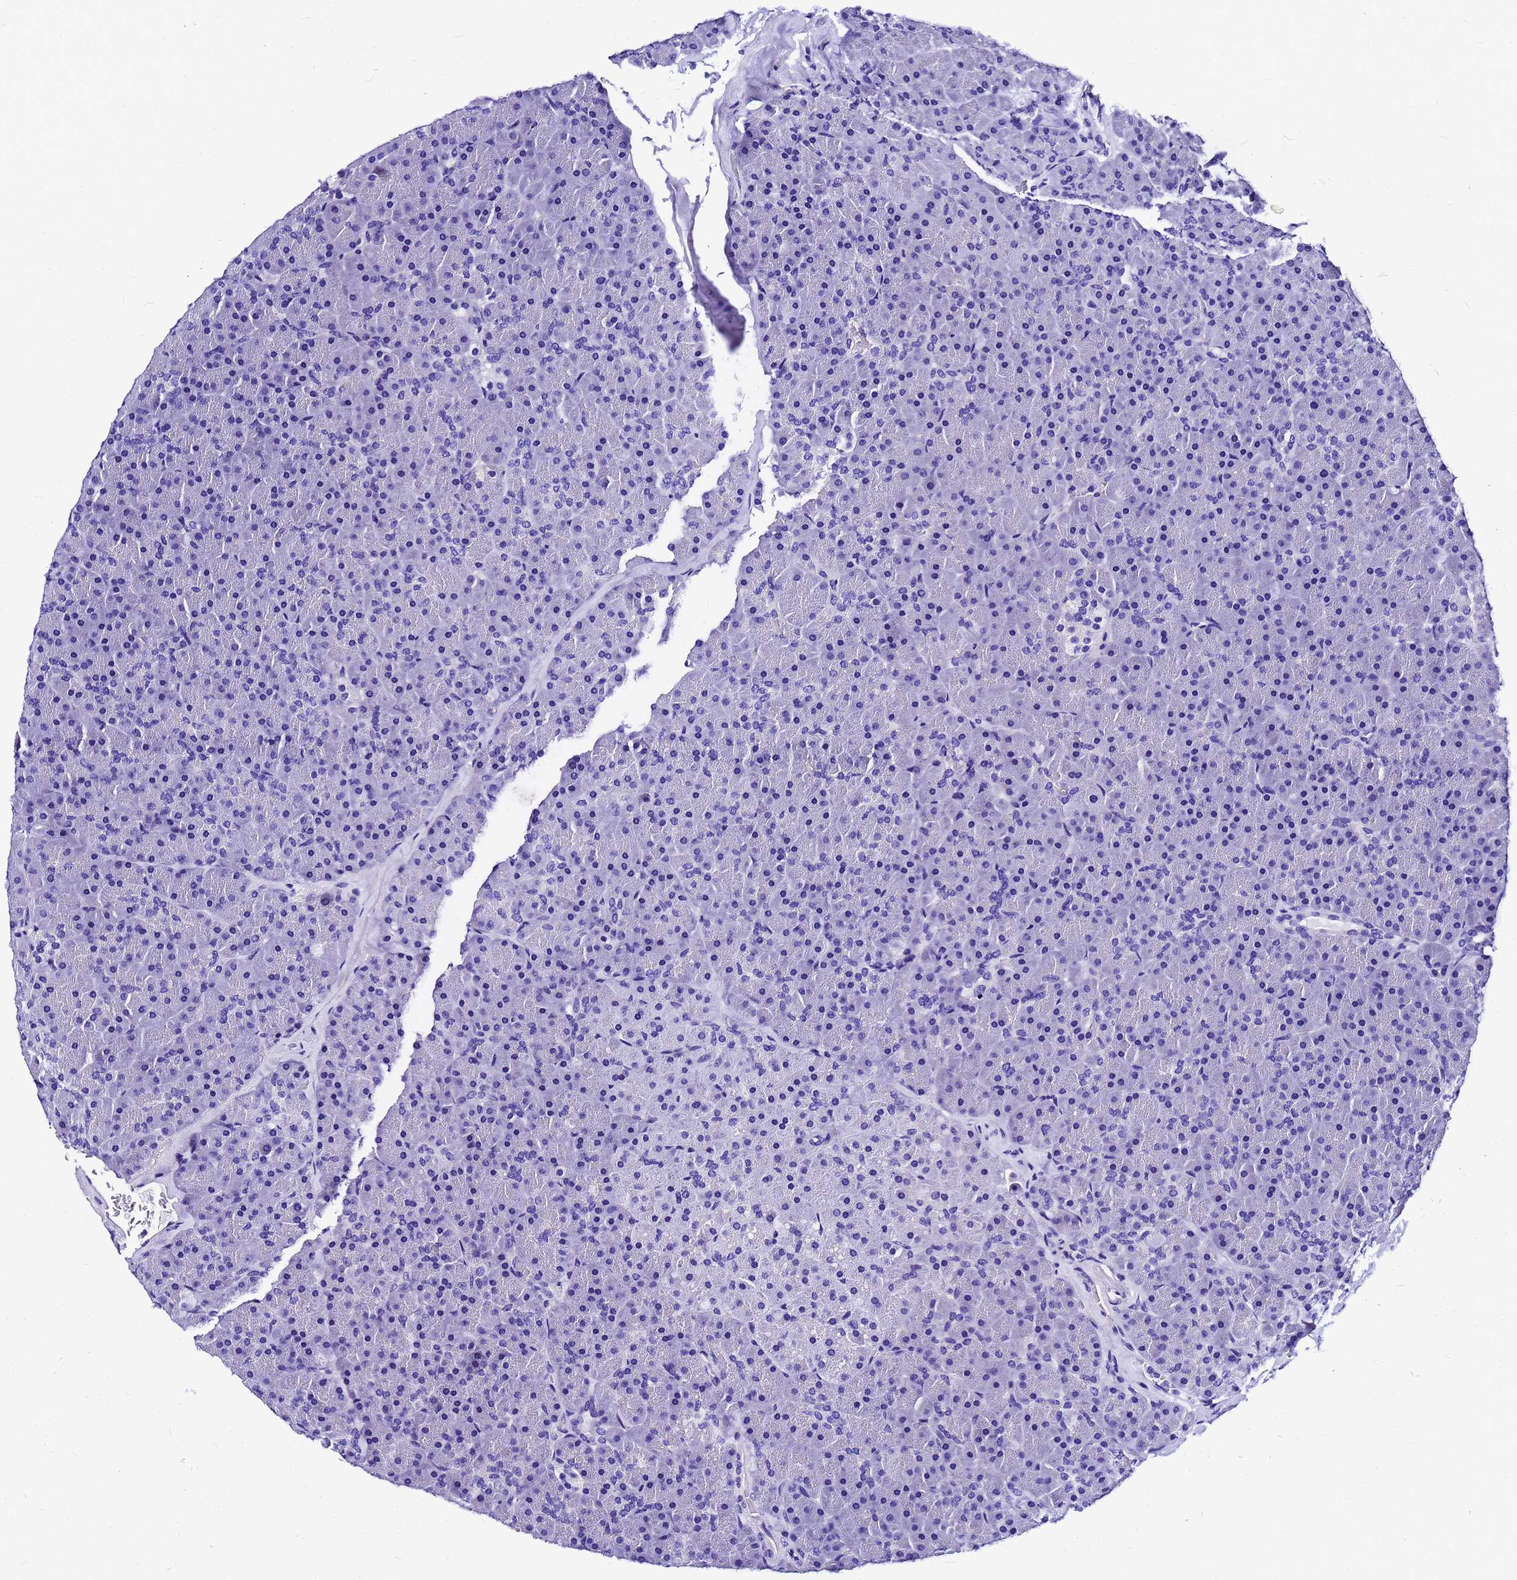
{"staining": {"intensity": "negative", "quantity": "none", "location": "none"}, "tissue": "pancreas", "cell_type": "Exocrine glandular cells", "image_type": "normal", "snomed": [{"axis": "morphology", "description": "Normal tissue, NOS"}, {"axis": "topography", "description": "Pancreas"}], "caption": "Immunohistochemistry (IHC) histopathology image of unremarkable pancreas stained for a protein (brown), which demonstrates no staining in exocrine glandular cells. (DAB (3,3'-diaminobenzidine) immunohistochemistry (IHC), high magnification).", "gene": "HERC4", "patient": {"sex": "male", "age": 36}}